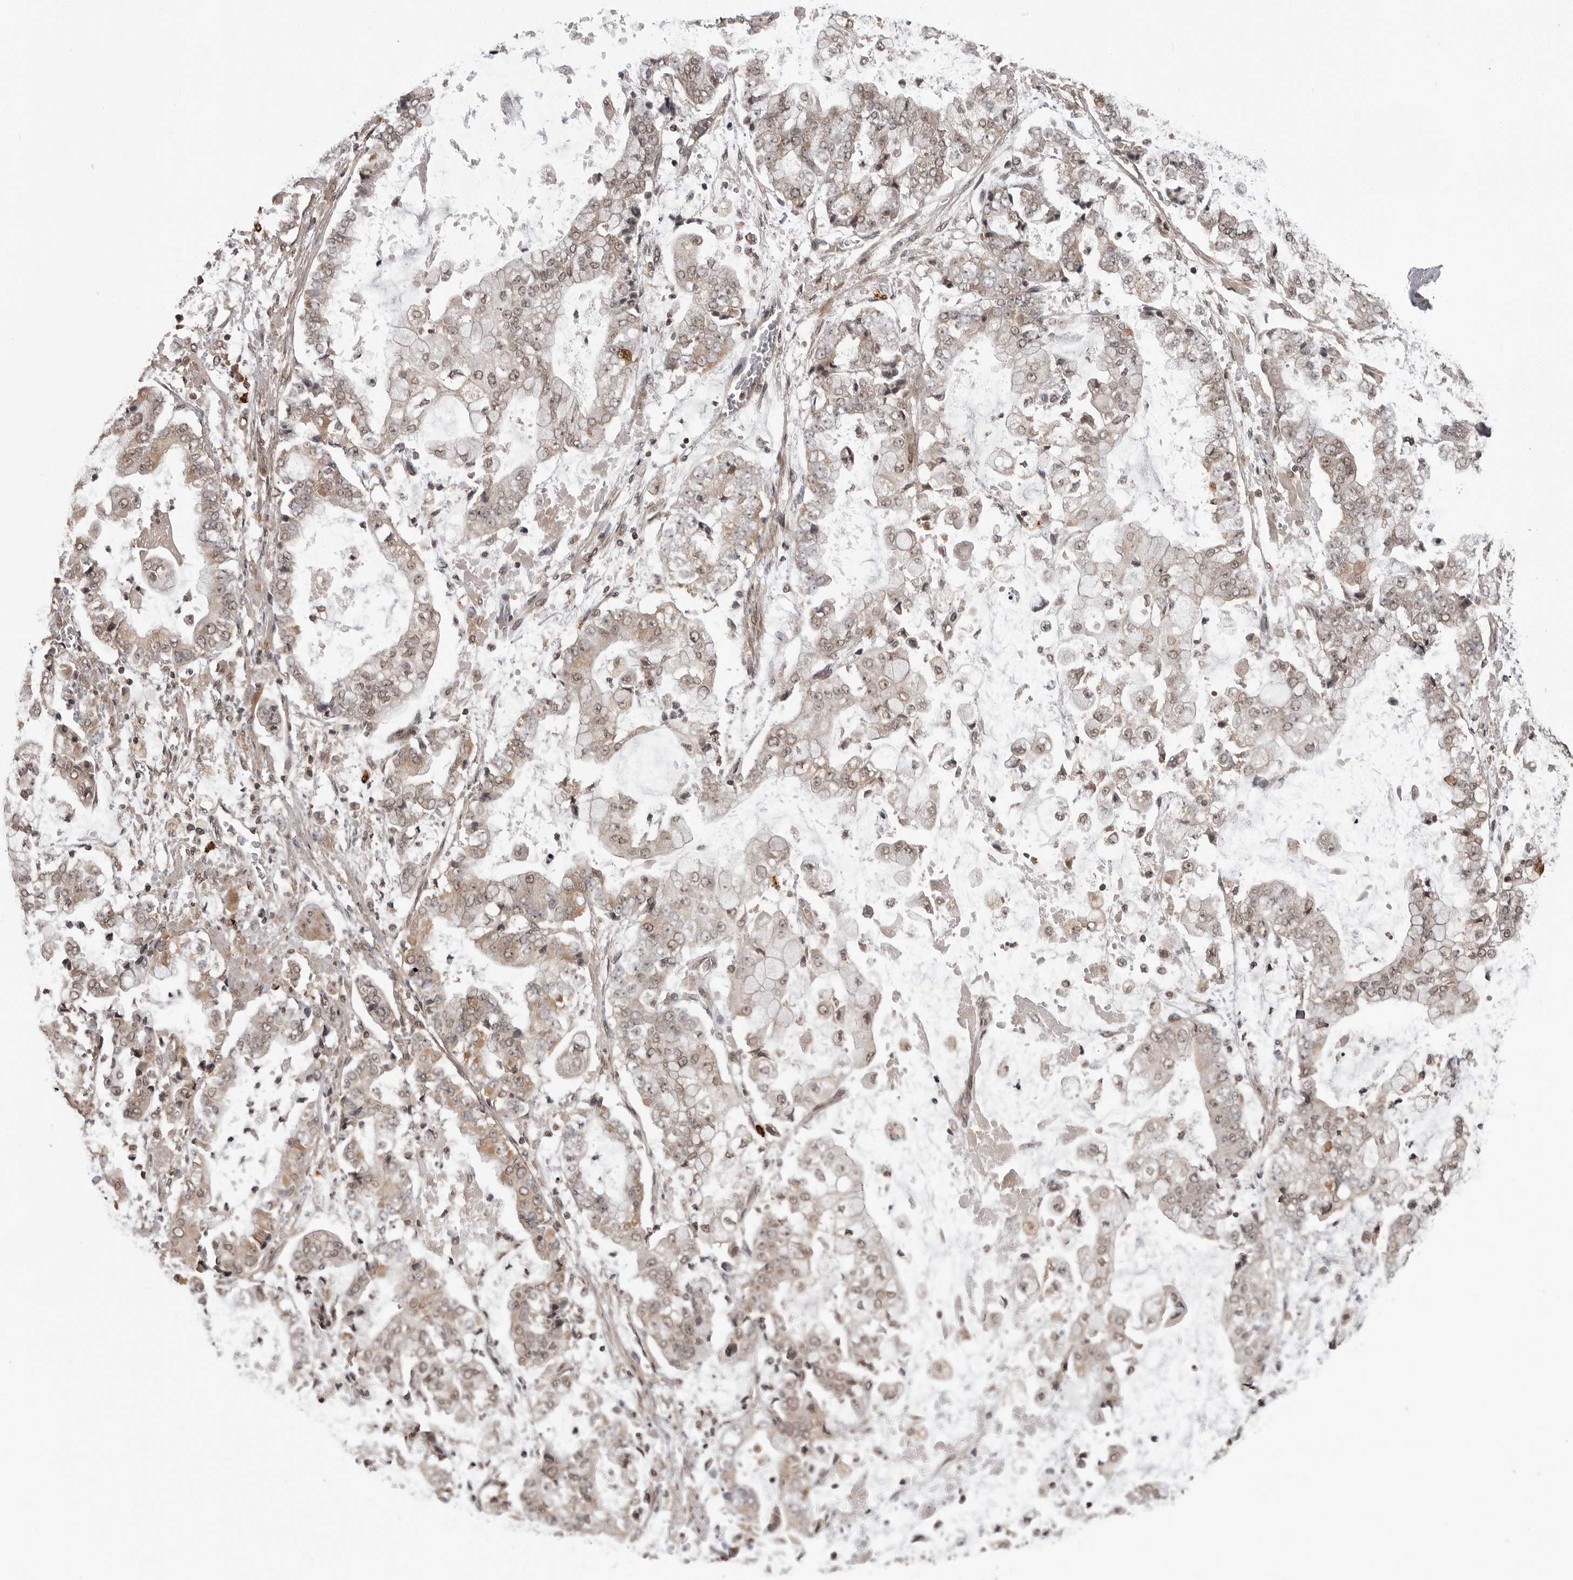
{"staining": {"intensity": "moderate", "quantity": "25%-75%", "location": "cytoplasmic/membranous,nuclear"}, "tissue": "stomach cancer", "cell_type": "Tumor cells", "image_type": "cancer", "snomed": [{"axis": "morphology", "description": "Adenocarcinoma, NOS"}, {"axis": "topography", "description": "Stomach"}], "caption": "Protein analysis of stomach cancer (adenocarcinoma) tissue shows moderate cytoplasmic/membranous and nuclear positivity in about 25%-75% of tumor cells. The protein of interest is shown in brown color, while the nuclei are stained blue.", "gene": "IL24", "patient": {"sex": "male", "age": 76}}